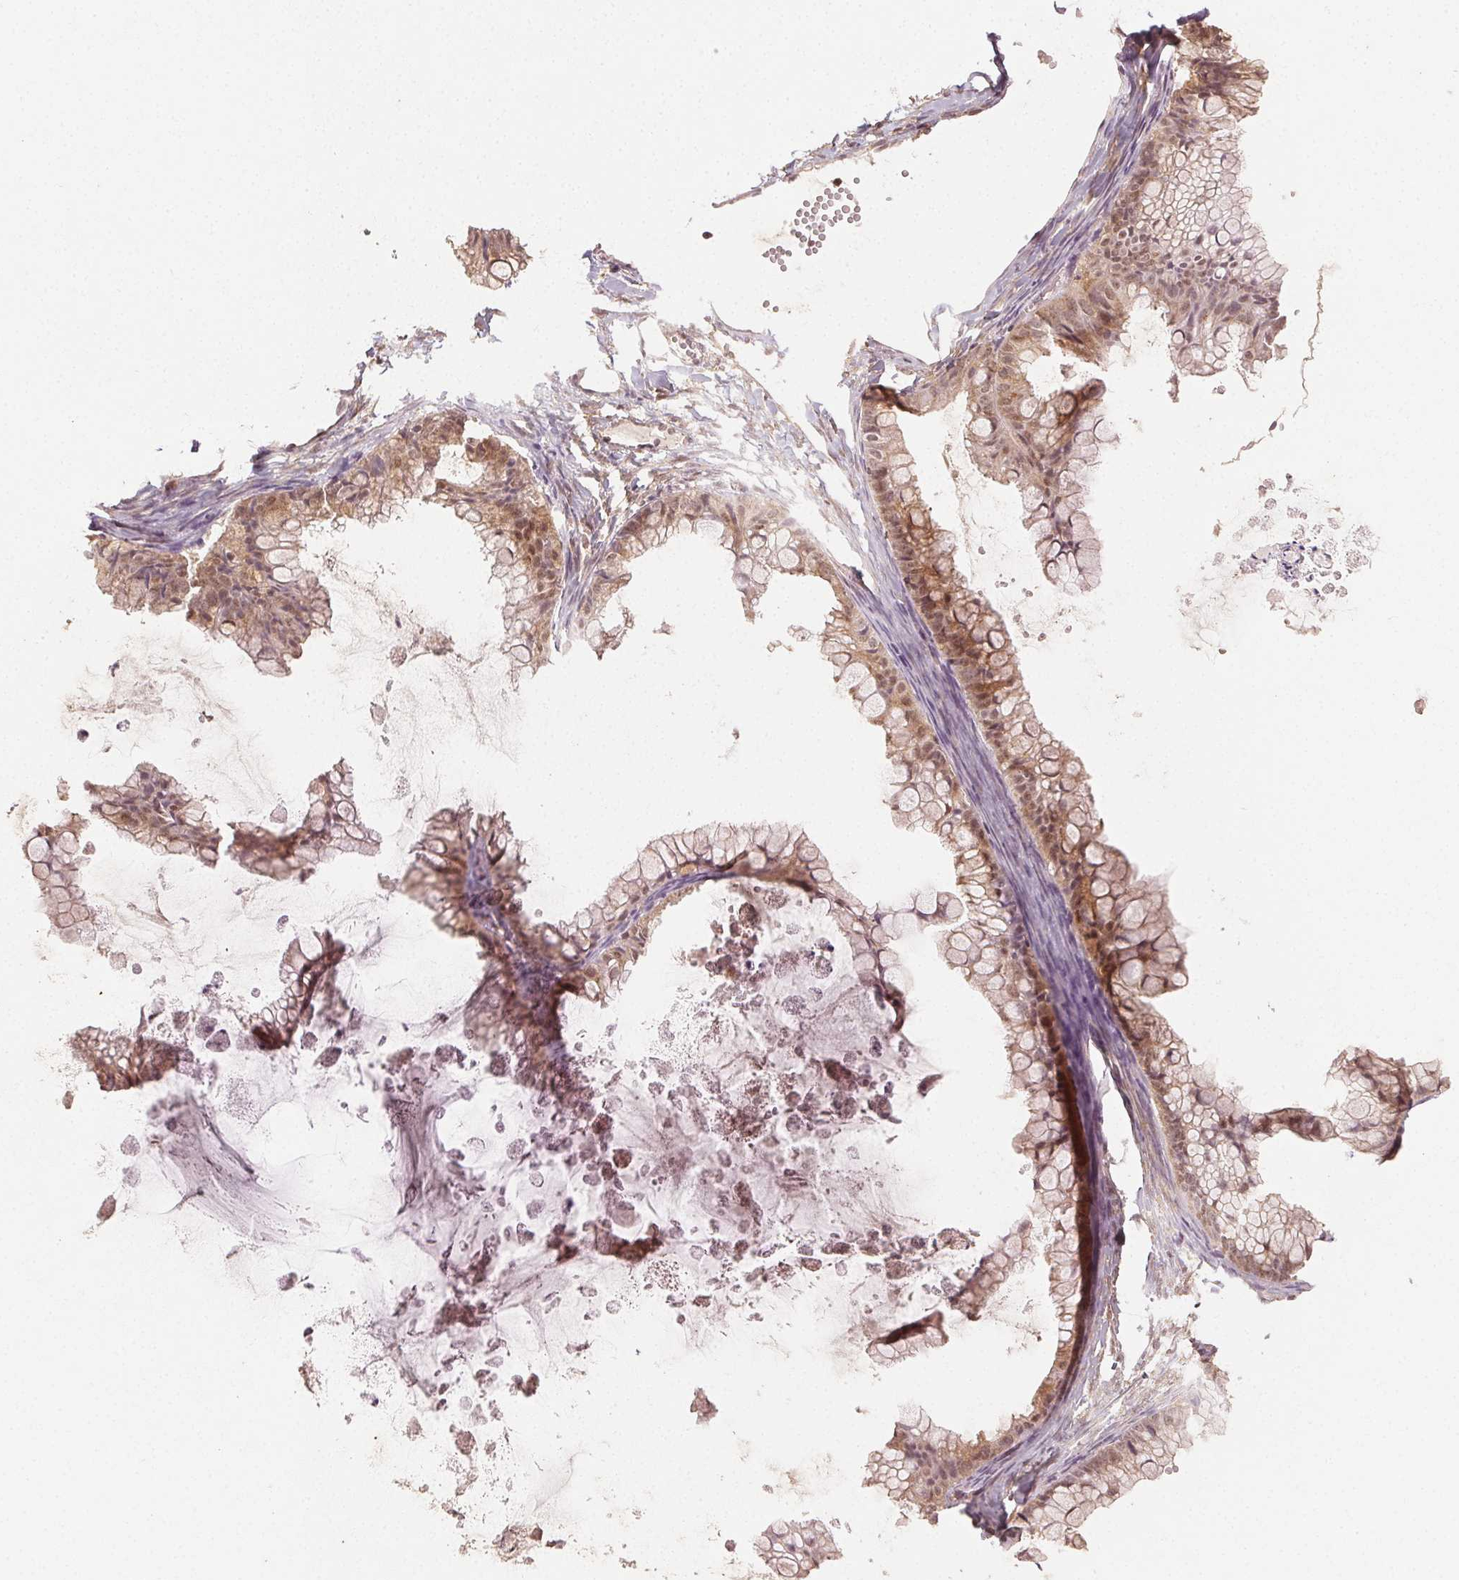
{"staining": {"intensity": "moderate", "quantity": ">75%", "location": "cytoplasmic/membranous,nuclear"}, "tissue": "ovarian cancer", "cell_type": "Tumor cells", "image_type": "cancer", "snomed": [{"axis": "morphology", "description": "Cystadenocarcinoma, mucinous, NOS"}, {"axis": "topography", "description": "Ovary"}], "caption": "This histopathology image exhibits ovarian cancer stained with IHC to label a protein in brown. The cytoplasmic/membranous and nuclear of tumor cells show moderate positivity for the protein. Nuclei are counter-stained blue.", "gene": "MAPK14", "patient": {"sex": "female", "age": 35}}